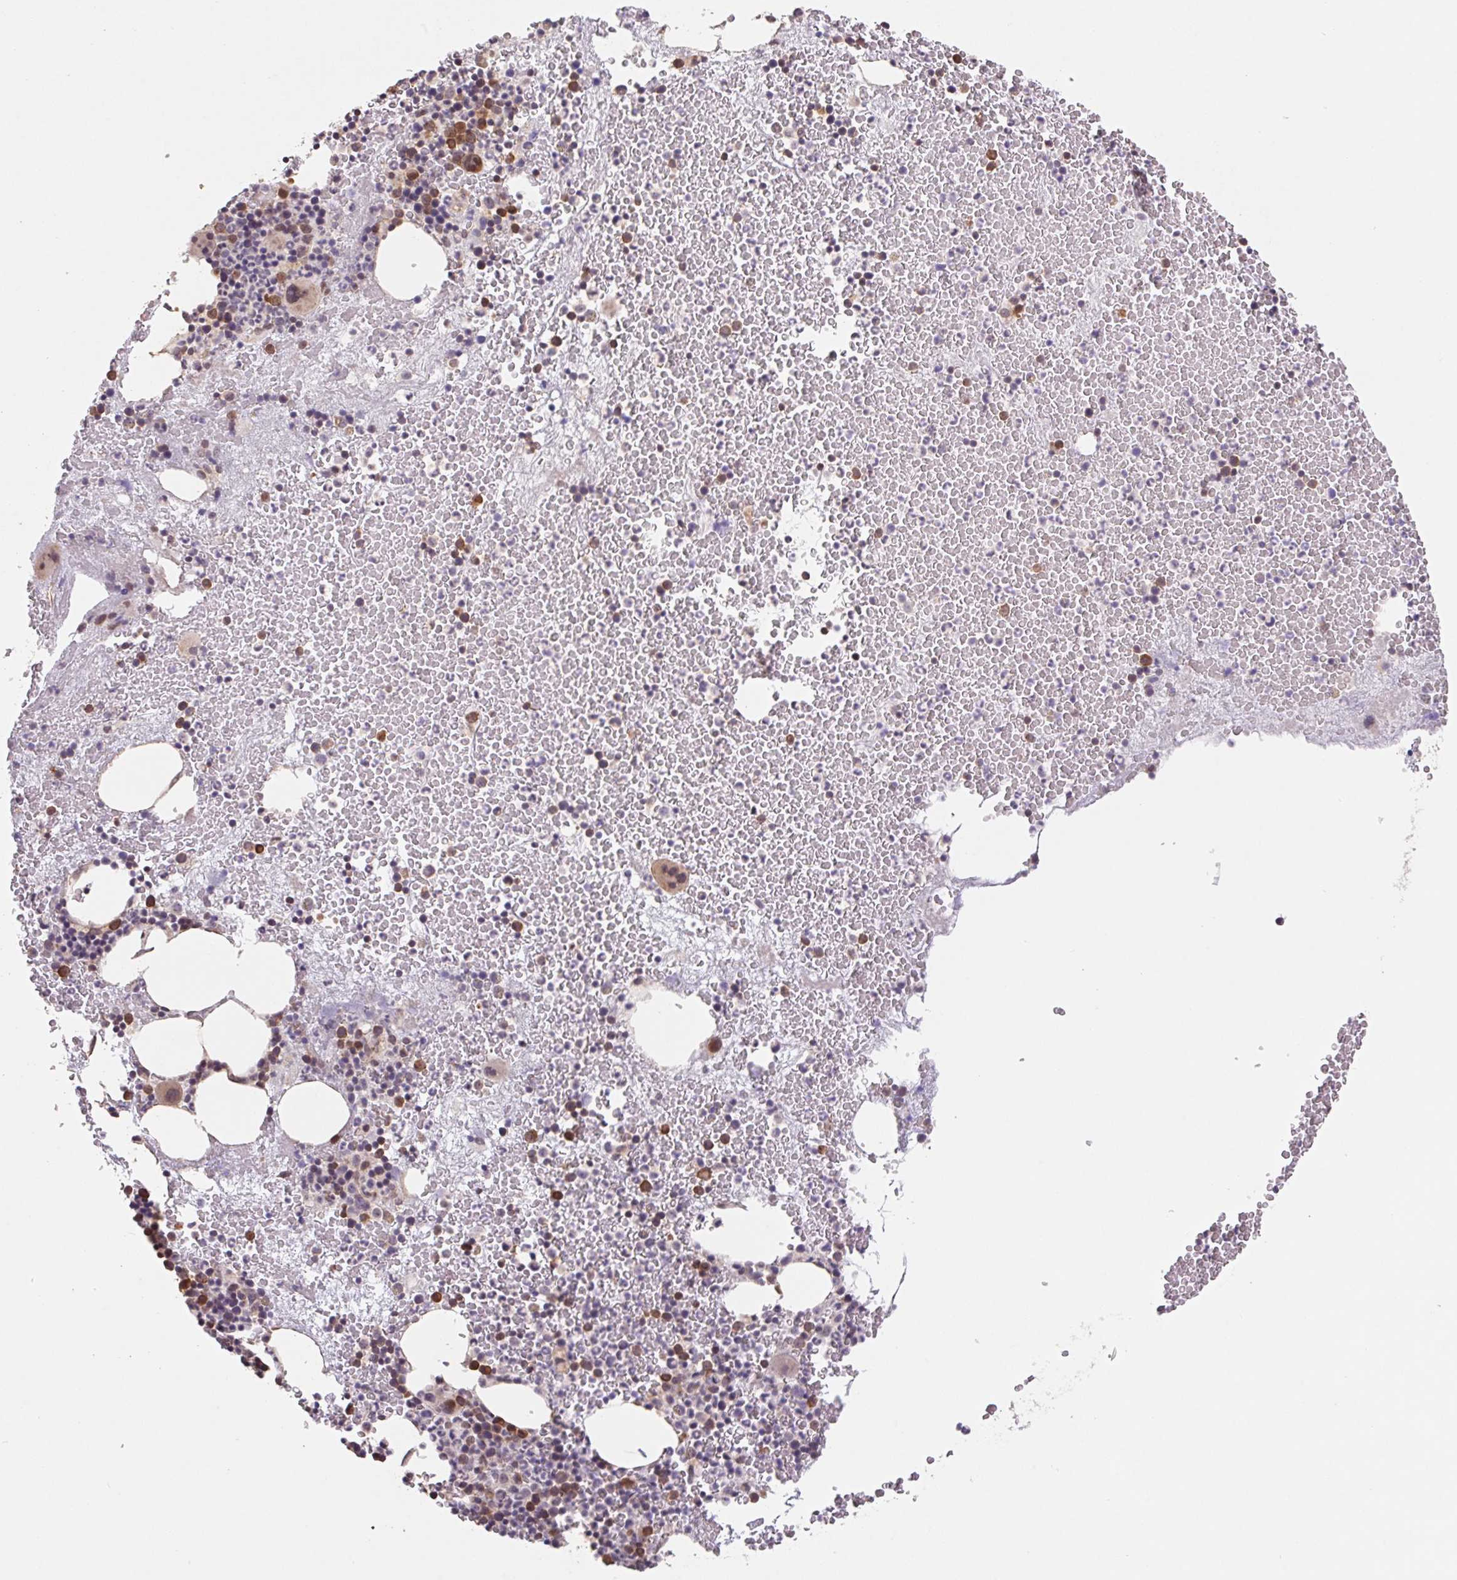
{"staining": {"intensity": "moderate", "quantity": "<25%", "location": "cytoplasmic/membranous"}, "tissue": "bone marrow", "cell_type": "Hematopoietic cells", "image_type": "normal", "snomed": [{"axis": "morphology", "description": "Normal tissue, NOS"}, {"axis": "topography", "description": "Bone marrow"}], "caption": "High-magnification brightfield microscopy of benign bone marrow stained with DAB (3,3'-diaminobenzidine) (brown) and counterstained with hematoxylin (blue). hematopoietic cells exhibit moderate cytoplasmic/membranous positivity is present in about<25% of cells. The protein is stained brown, and the nuclei are stained in blue (DAB IHC with brightfield microscopy, high magnification).", "gene": "RPL27A", "patient": {"sex": "male", "age": 44}}